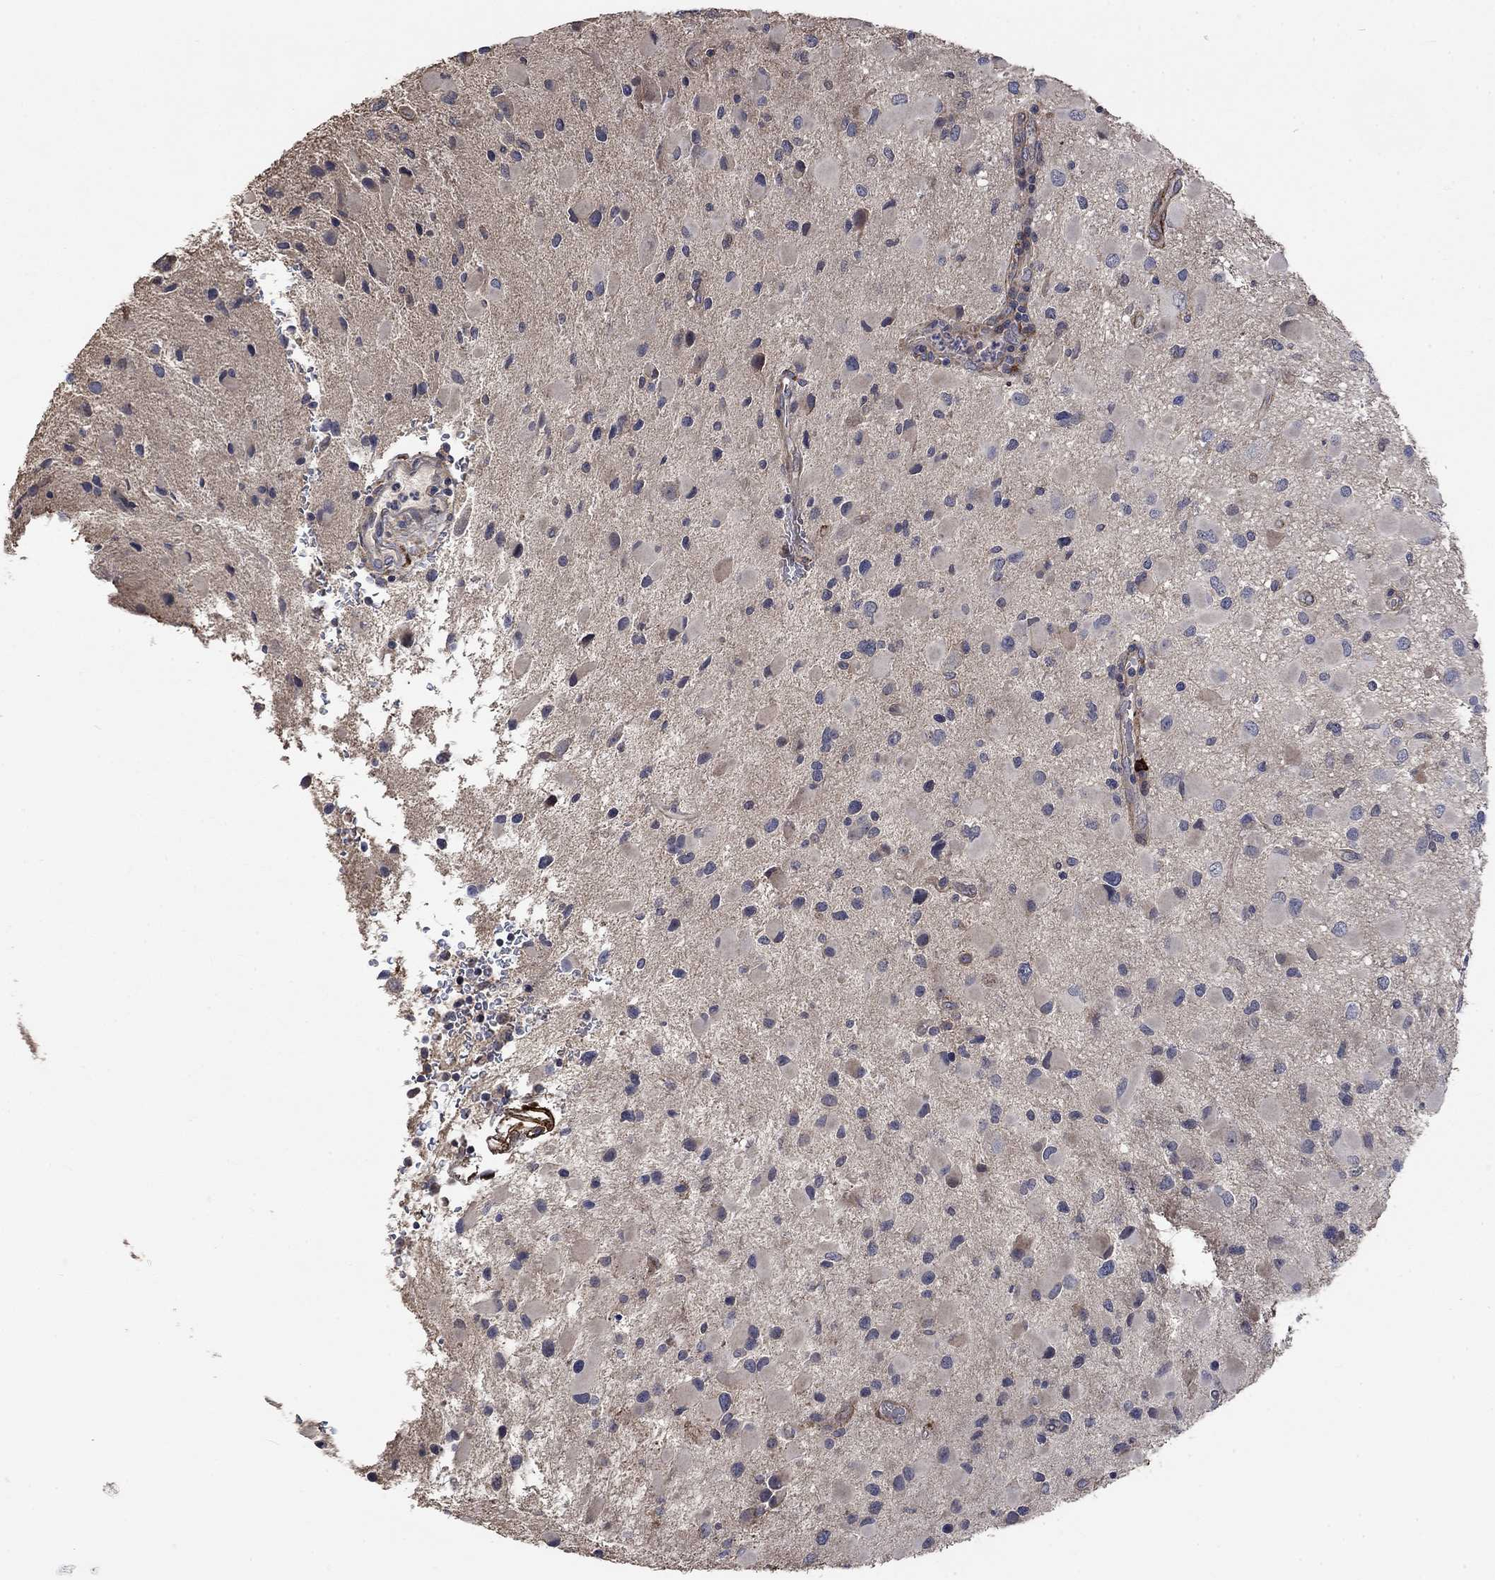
{"staining": {"intensity": "negative", "quantity": "none", "location": "none"}, "tissue": "glioma", "cell_type": "Tumor cells", "image_type": "cancer", "snomed": [{"axis": "morphology", "description": "Glioma, malignant, Low grade"}, {"axis": "topography", "description": "Brain"}], "caption": "A histopathology image of human malignant glioma (low-grade) is negative for staining in tumor cells.", "gene": "VCAN", "patient": {"sex": "female", "age": 32}}